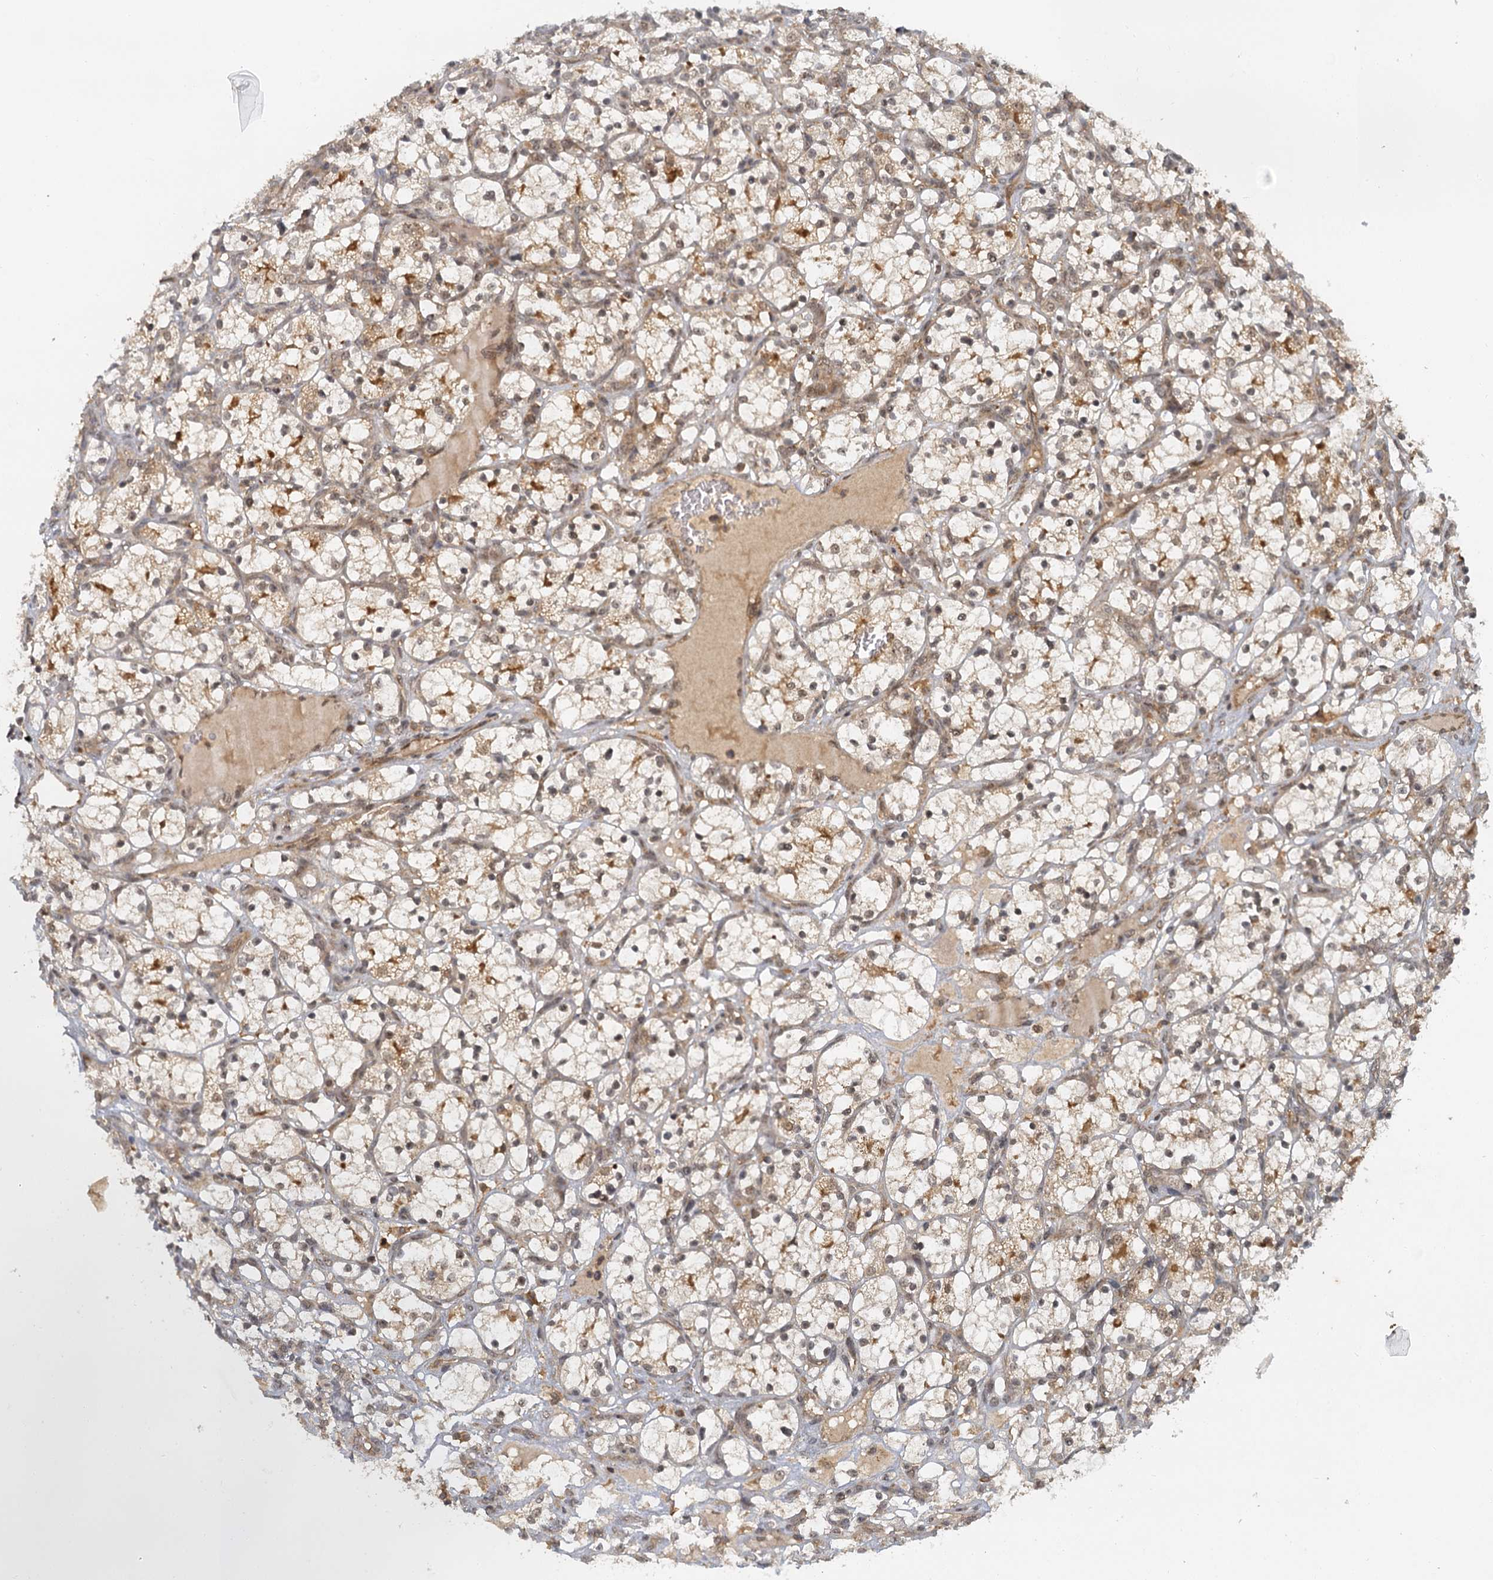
{"staining": {"intensity": "weak", "quantity": "<25%", "location": "cytoplasmic/membranous,nuclear"}, "tissue": "renal cancer", "cell_type": "Tumor cells", "image_type": "cancer", "snomed": [{"axis": "morphology", "description": "Adenocarcinoma, NOS"}, {"axis": "topography", "description": "Kidney"}], "caption": "Human renal cancer stained for a protein using immunohistochemistry (IHC) exhibits no staining in tumor cells.", "gene": "ZNF549", "patient": {"sex": "female", "age": 69}}